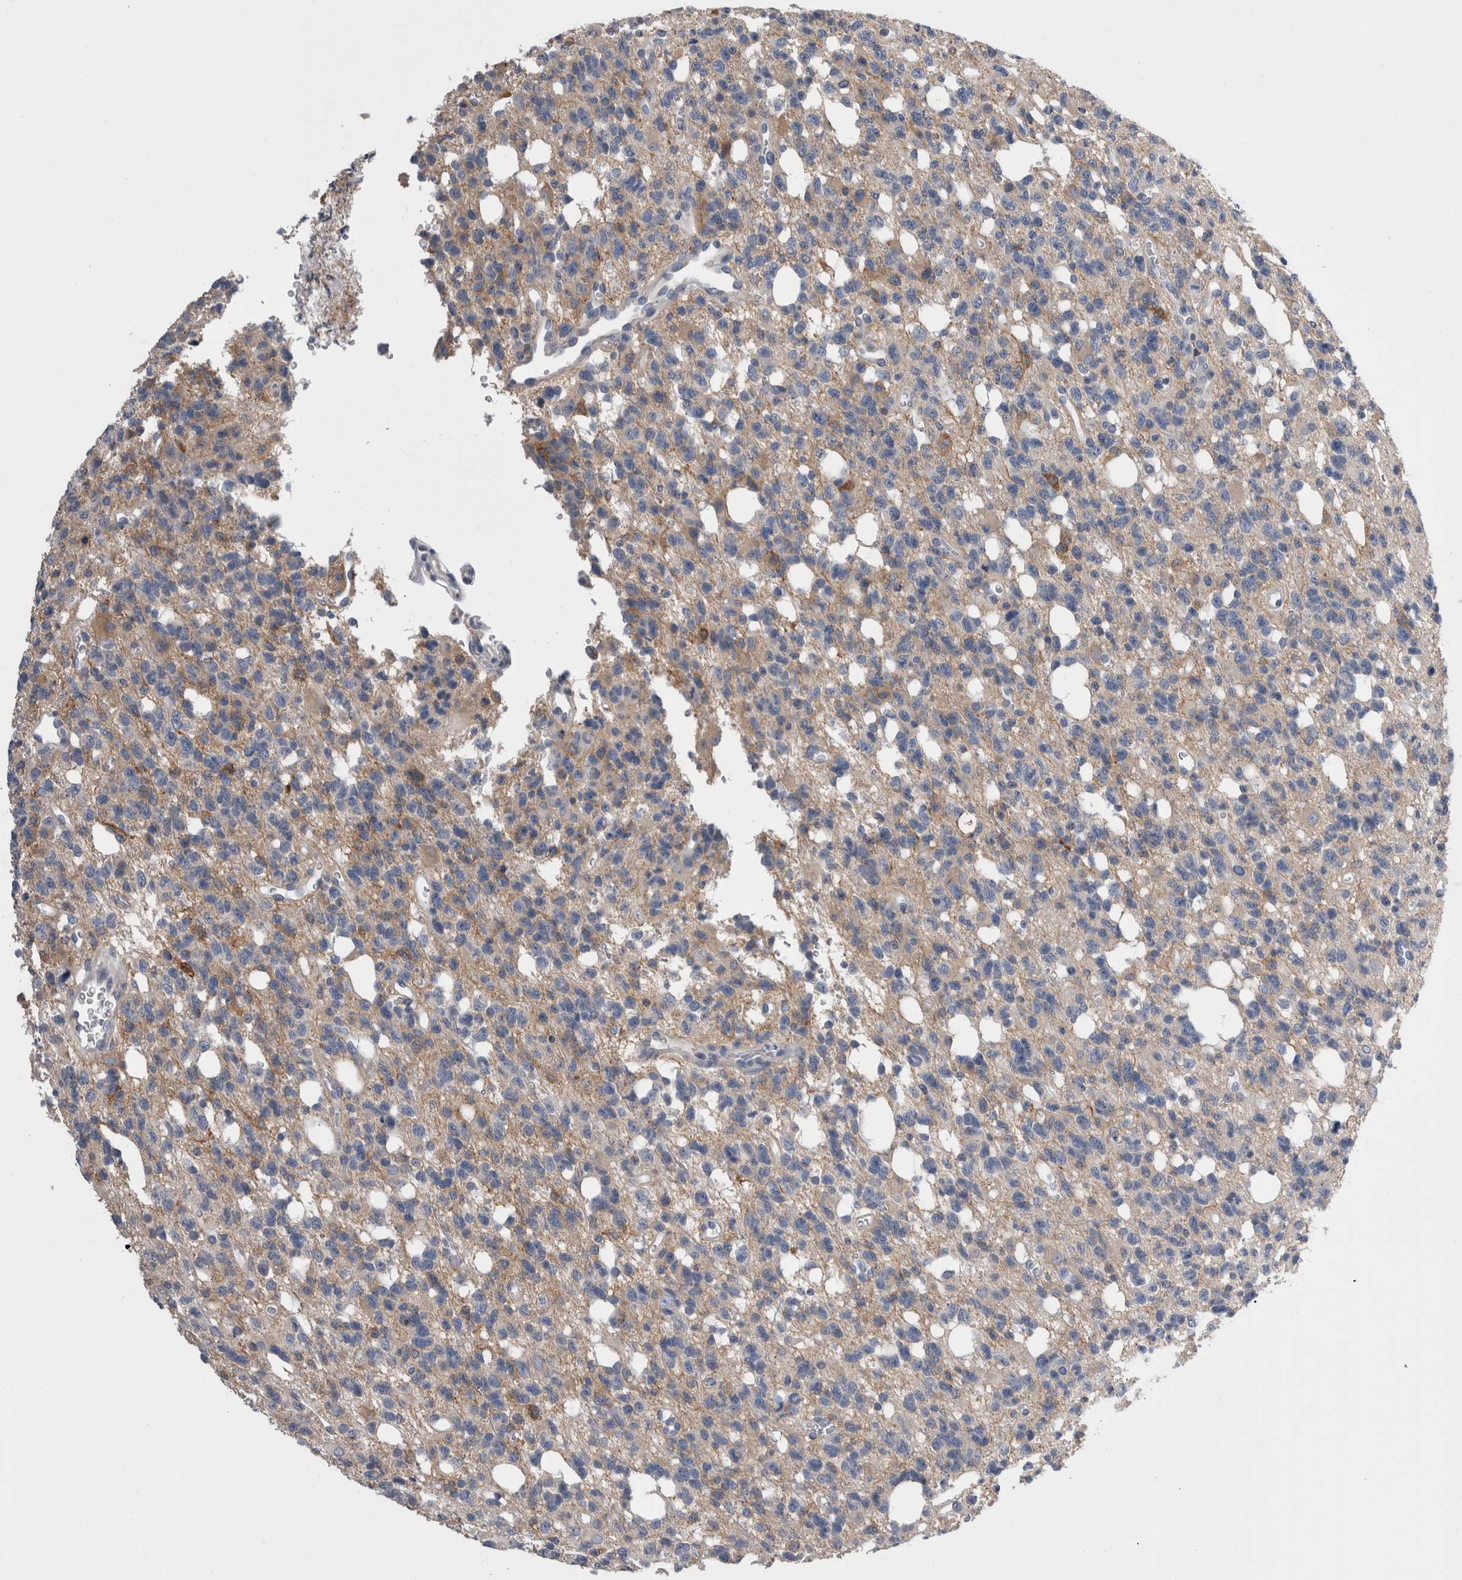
{"staining": {"intensity": "weak", "quantity": "<25%", "location": "cytoplasmic/membranous"}, "tissue": "glioma", "cell_type": "Tumor cells", "image_type": "cancer", "snomed": [{"axis": "morphology", "description": "Glioma, malignant, High grade"}, {"axis": "topography", "description": "Brain"}], "caption": "There is no significant positivity in tumor cells of glioma. (DAB (3,3'-diaminobenzidine) immunohistochemistry (IHC) with hematoxylin counter stain).", "gene": "DCTN6", "patient": {"sex": "female", "age": 62}}